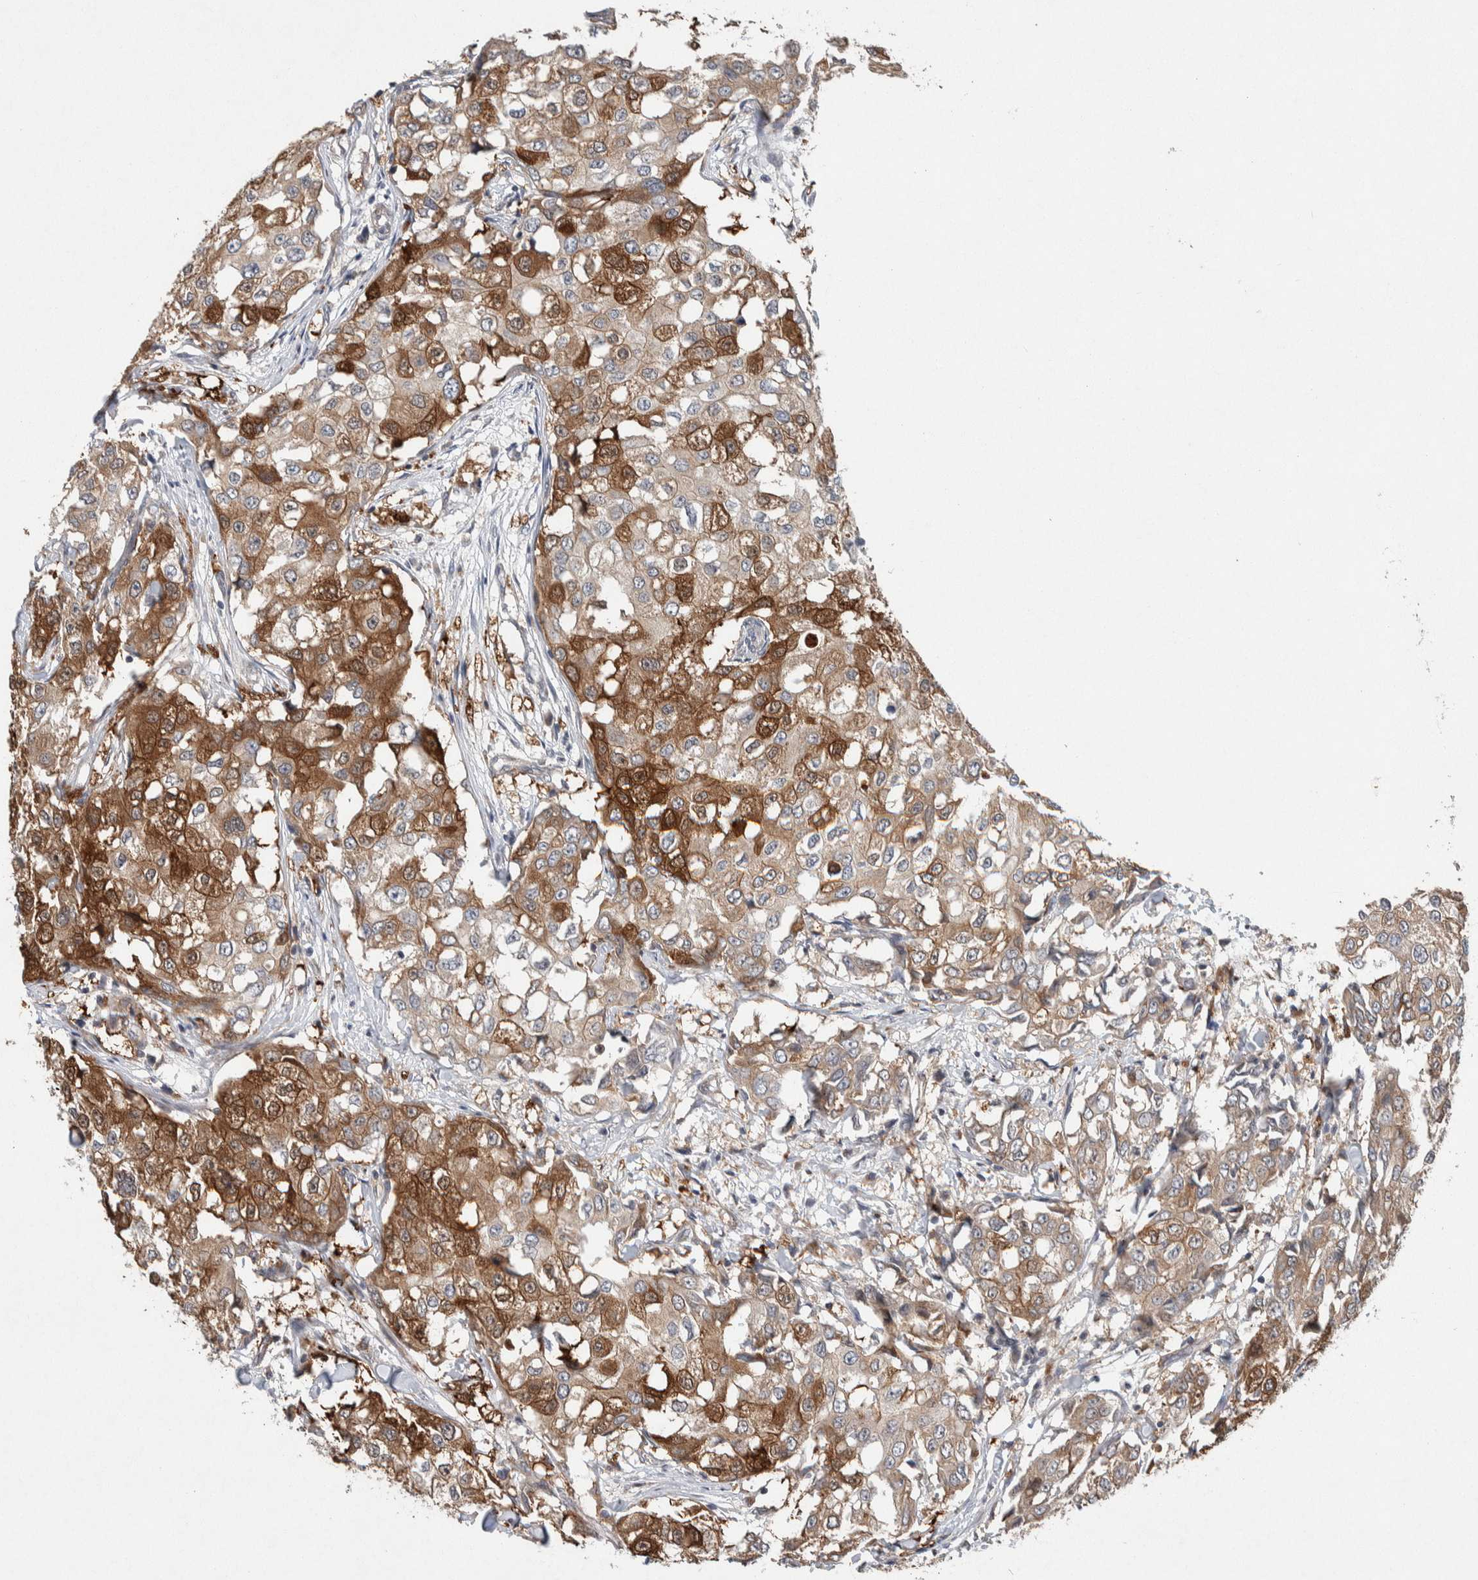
{"staining": {"intensity": "moderate", "quantity": ">75%", "location": "cytoplasmic/membranous"}, "tissue": "breast cancer", "cell_type": "Tumor cells", "image_type": "cancer", "snomed": [{"axis": "morphology", "description": "Duct carcinoma"}, {"axis": "topography", "description": "Breast"}], "caption": "Tumor cells show medium levels of moderate cytoplasmic/membranous staining in about >75% of cells in breast cancer (intraductal carcinoma). The protein is stained brown, and the nuclei are stained in blue (DAB (3,3'-diaminobenzidine) IHC with brightfield microscopy, high magnification).", "gene": "KCNK1", "patient": {"sex": "female", "age": 27}}